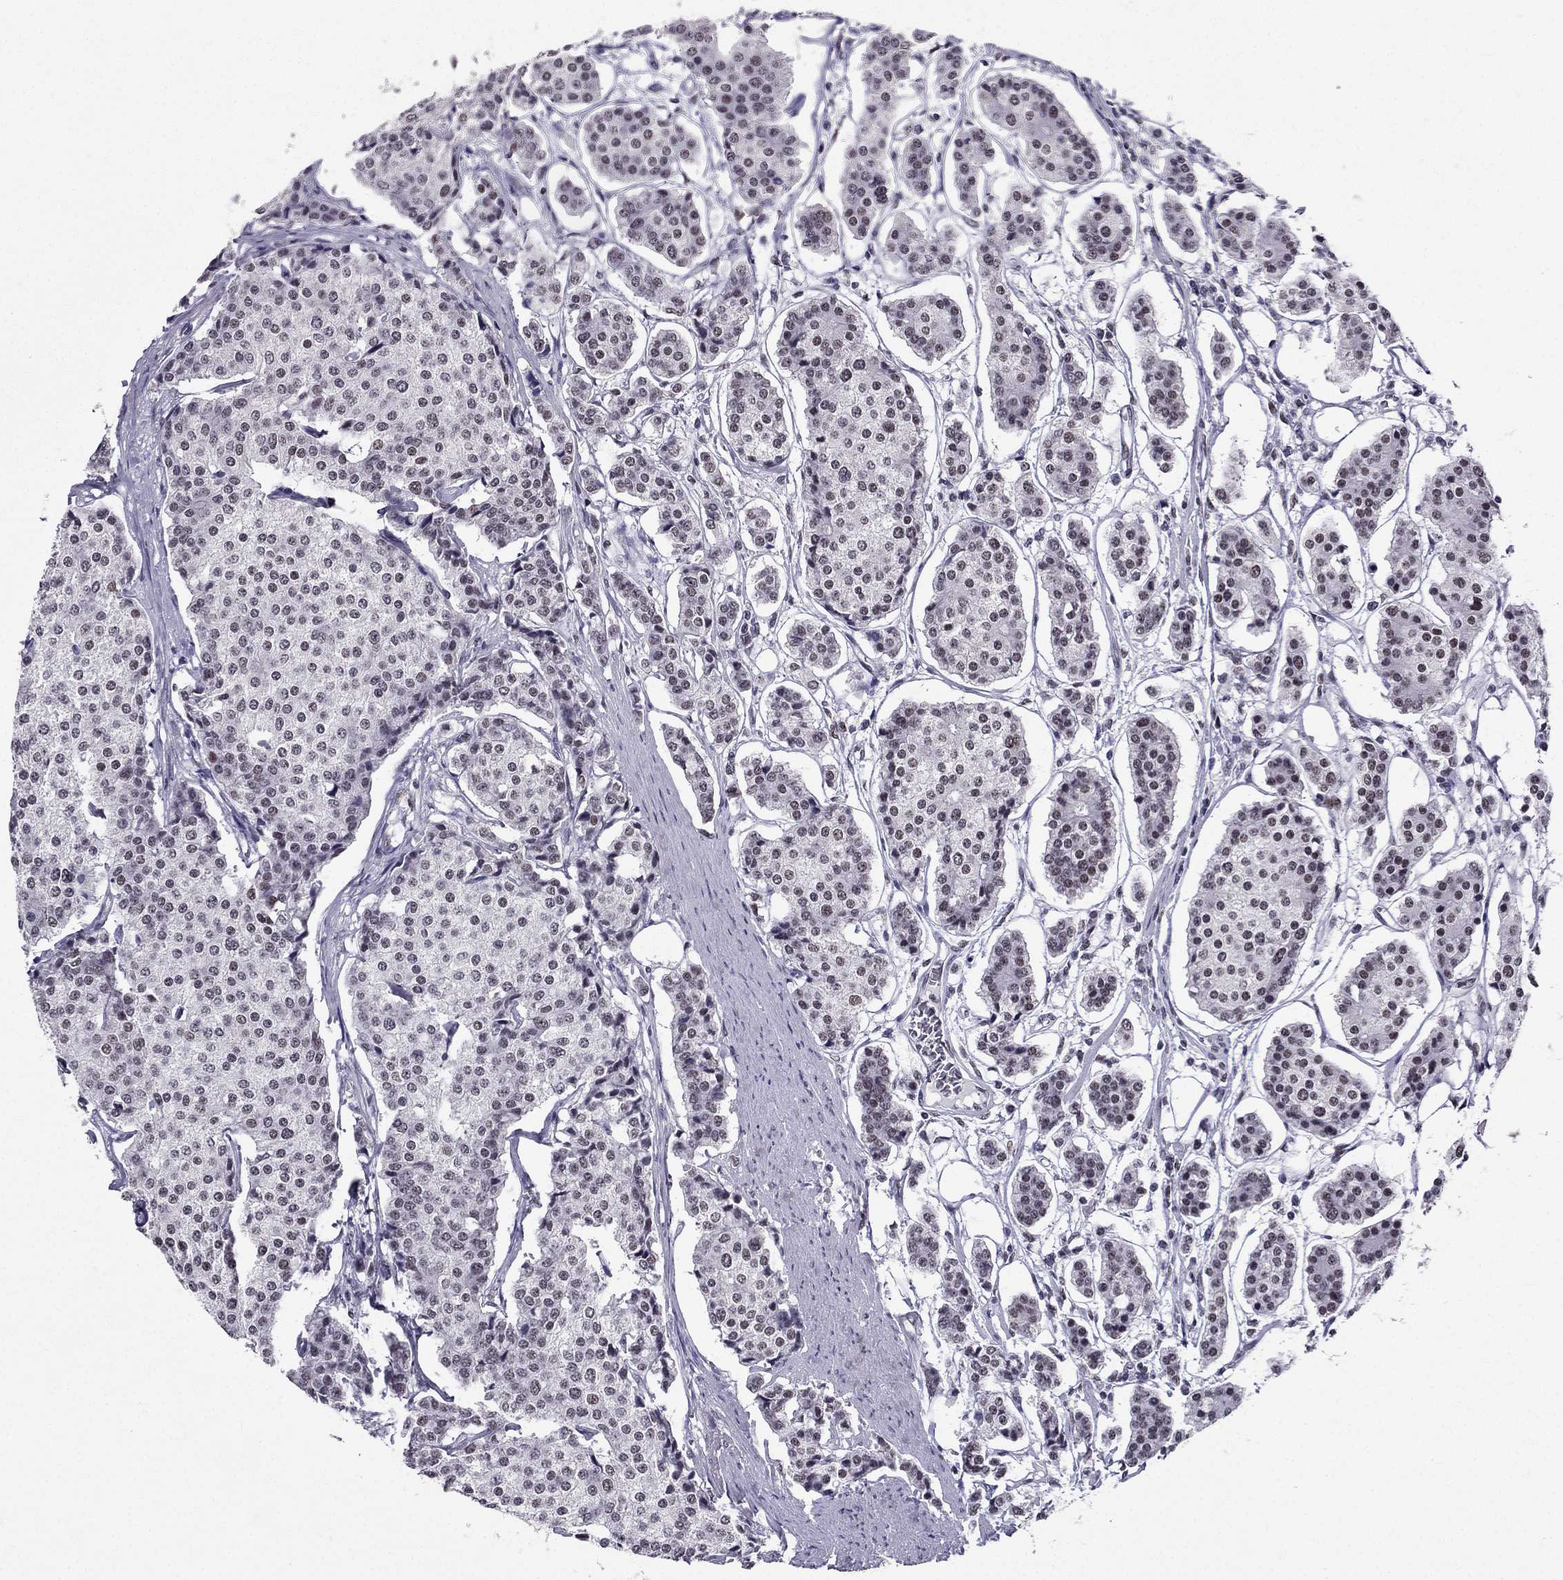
{"staining": {"intensity": "negative", "quantity": "none", "location": "none"}, "tissue": "carcinoid", "cell_type": "Tumor cells", "image_type": "cancer", "snomed": [{"axis": "morphology", "description": "Carcinoid, malignant, NOS"}, {"axis": "topography", "description": "Small intestine"}], "caption": "High power microscopy image of an IHC micrograph of carcinoid, revealing no significant staining in tumor cells.", "gene": "ZNF420", "patient": {"sex": "female", "age": 65}}